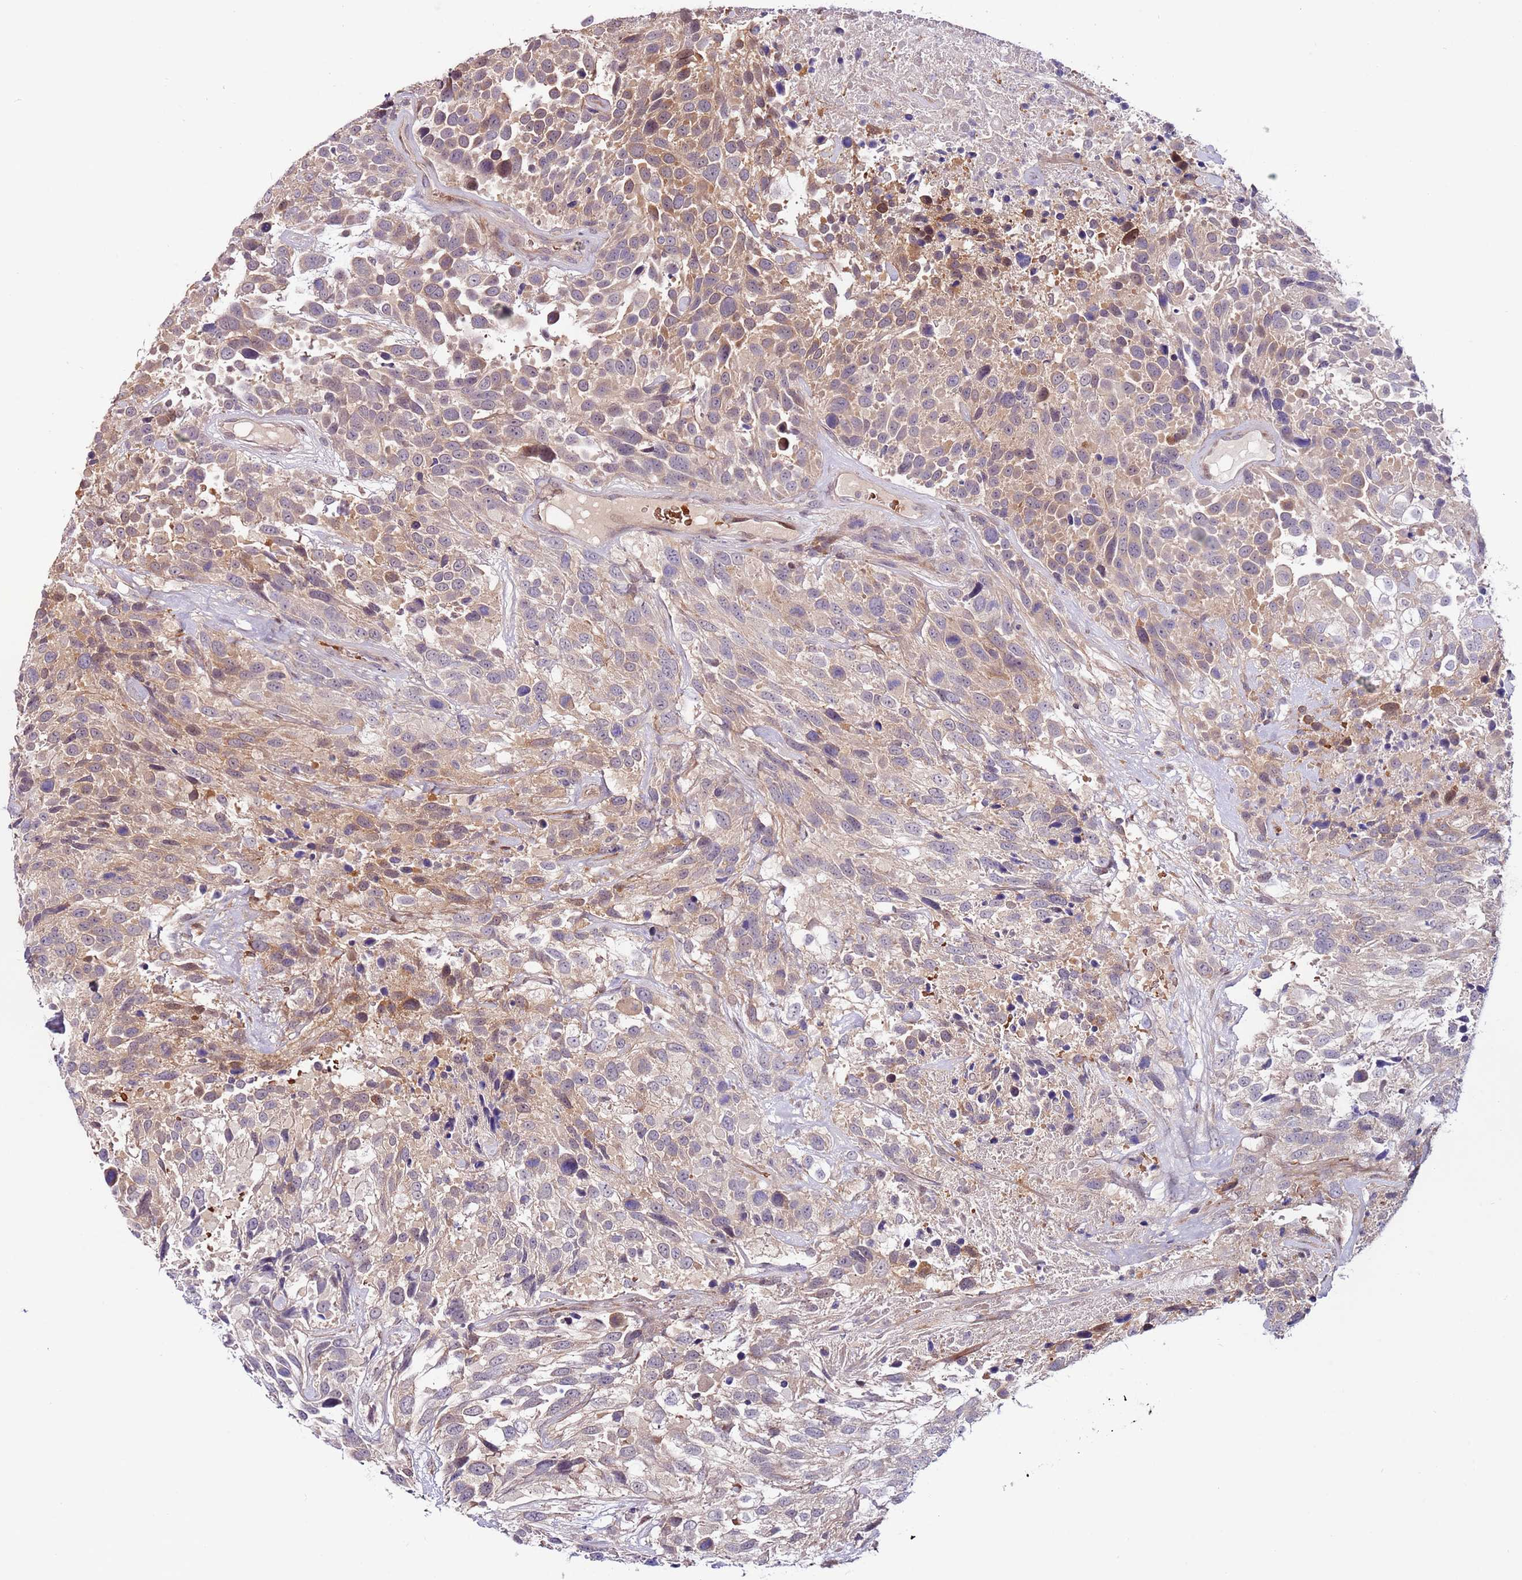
{"staining": {"intensity": "weak", "quantity": "25%-75%", "location": "cytoplasmic/membranous"}, "tissue": "urothelial cancer", "cell_type": "Tumor cells", "image_type": "cancer", "snomed": [{"axis": "morphology", "description": "Urothelial carcinoma, High grade"}, {"axis": "topography", "description": "Urinary bladder"}], "caption": "High-magnification brightfield microscopy of urothelial cancer stained with DAB (brown) and counterstained with hematoxylin (blue). tumor cells exhibit weak cytoplasmic/membranous expression is seen in about25%-75% of cells. The staining was performed using DAB (3,3'-diaminobenzidine), with brown indicating positive protein expression. Nuclei are stained blue with hematoxylin.", "gene": "MTG2", "patient": {"sex": "female", "age": 70}}